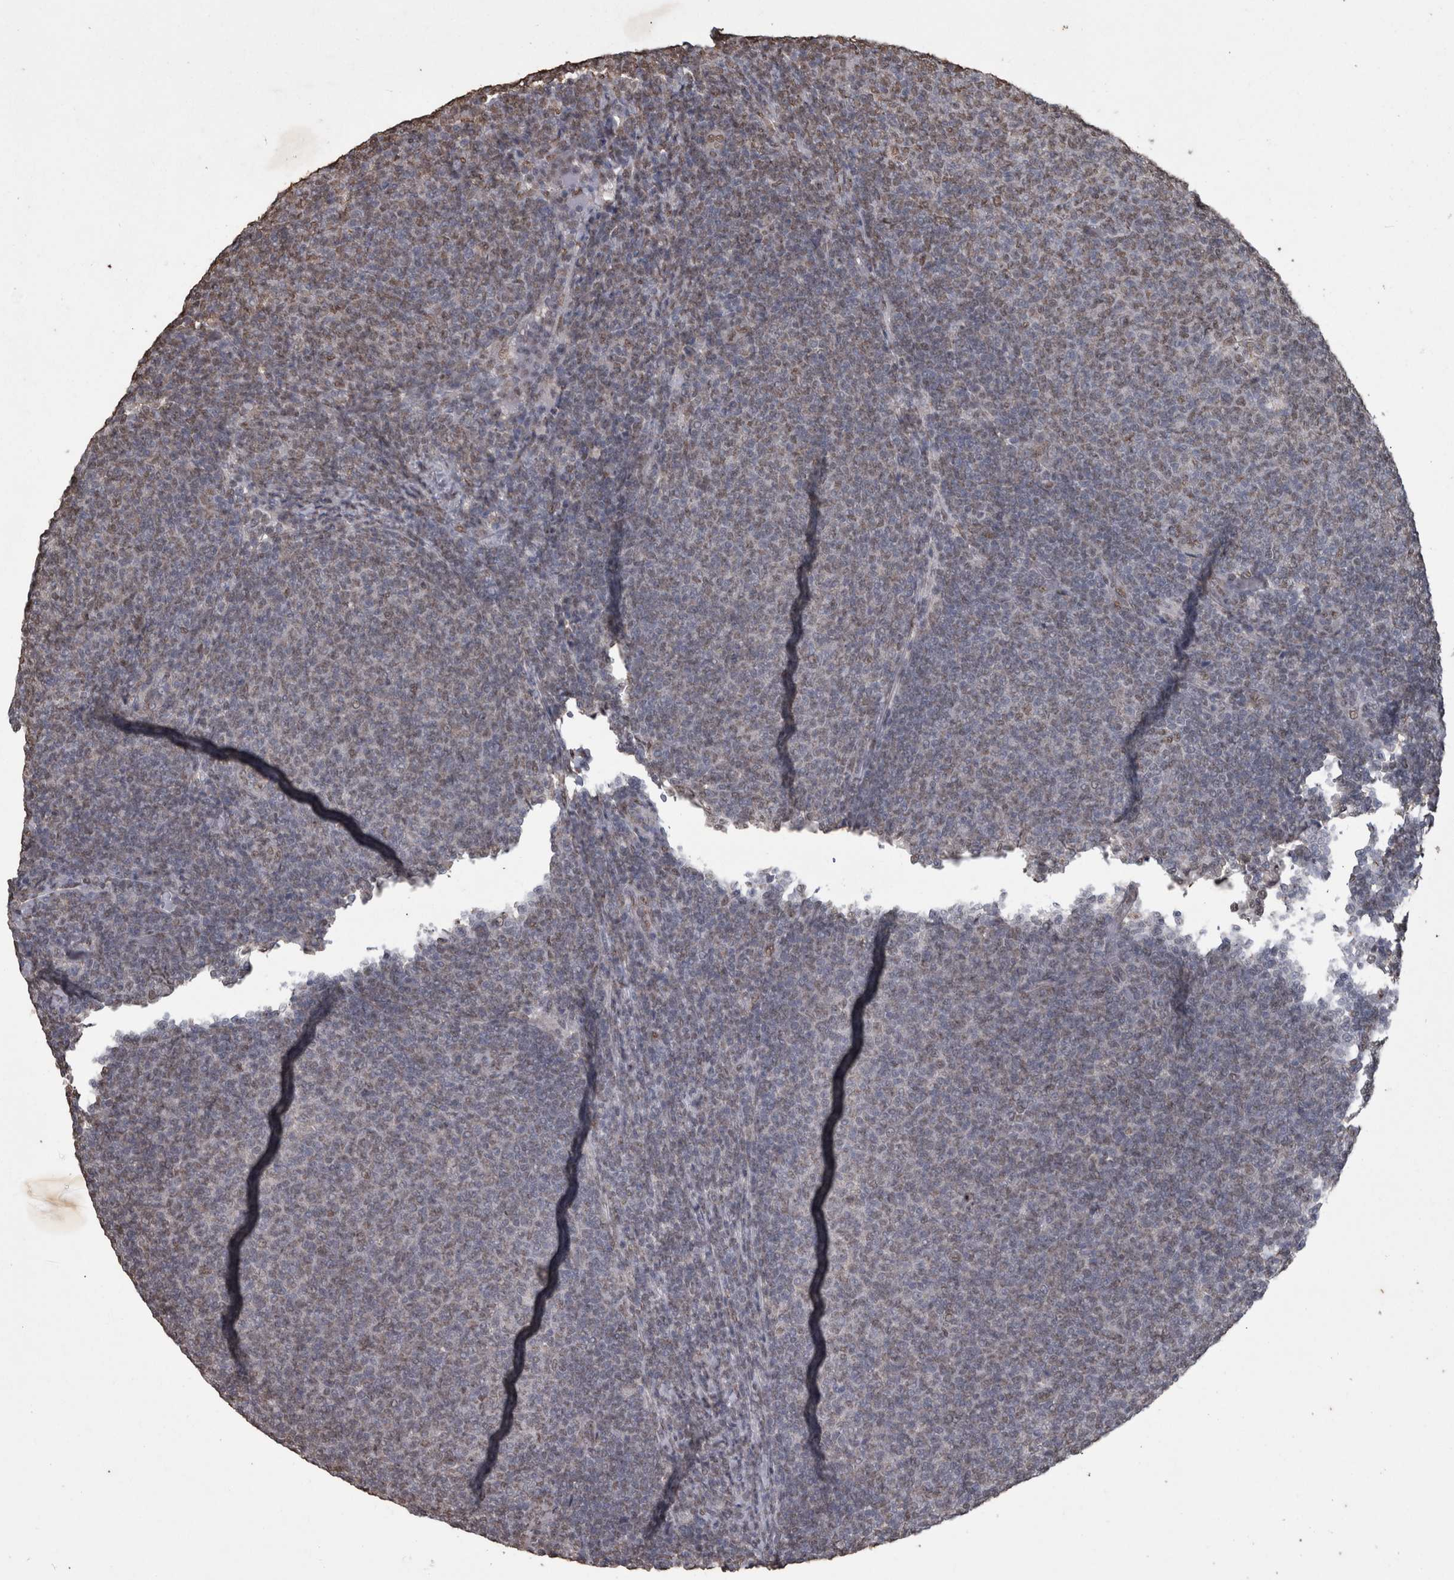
{"staining": {"intensity": "negative", "quantity": "none", "location": "none"}, "tissue": "lymphoma", "cell_type": "Tumor cells", "image_type": "cancer", "snomed": [{"axis": "morphology", "description": "Malignant lymphoma, non-Hodgkin's type, Low grade"}, {"axis": "topography", "description": "Lymph node"}], "caption": "An immunohistochemistry histopathology image of lymphoma is shown. There is no staining in tumor cells of lymphoma.", "gene": "SMAD7", "patient": {"sex": "male", "age": 66}}